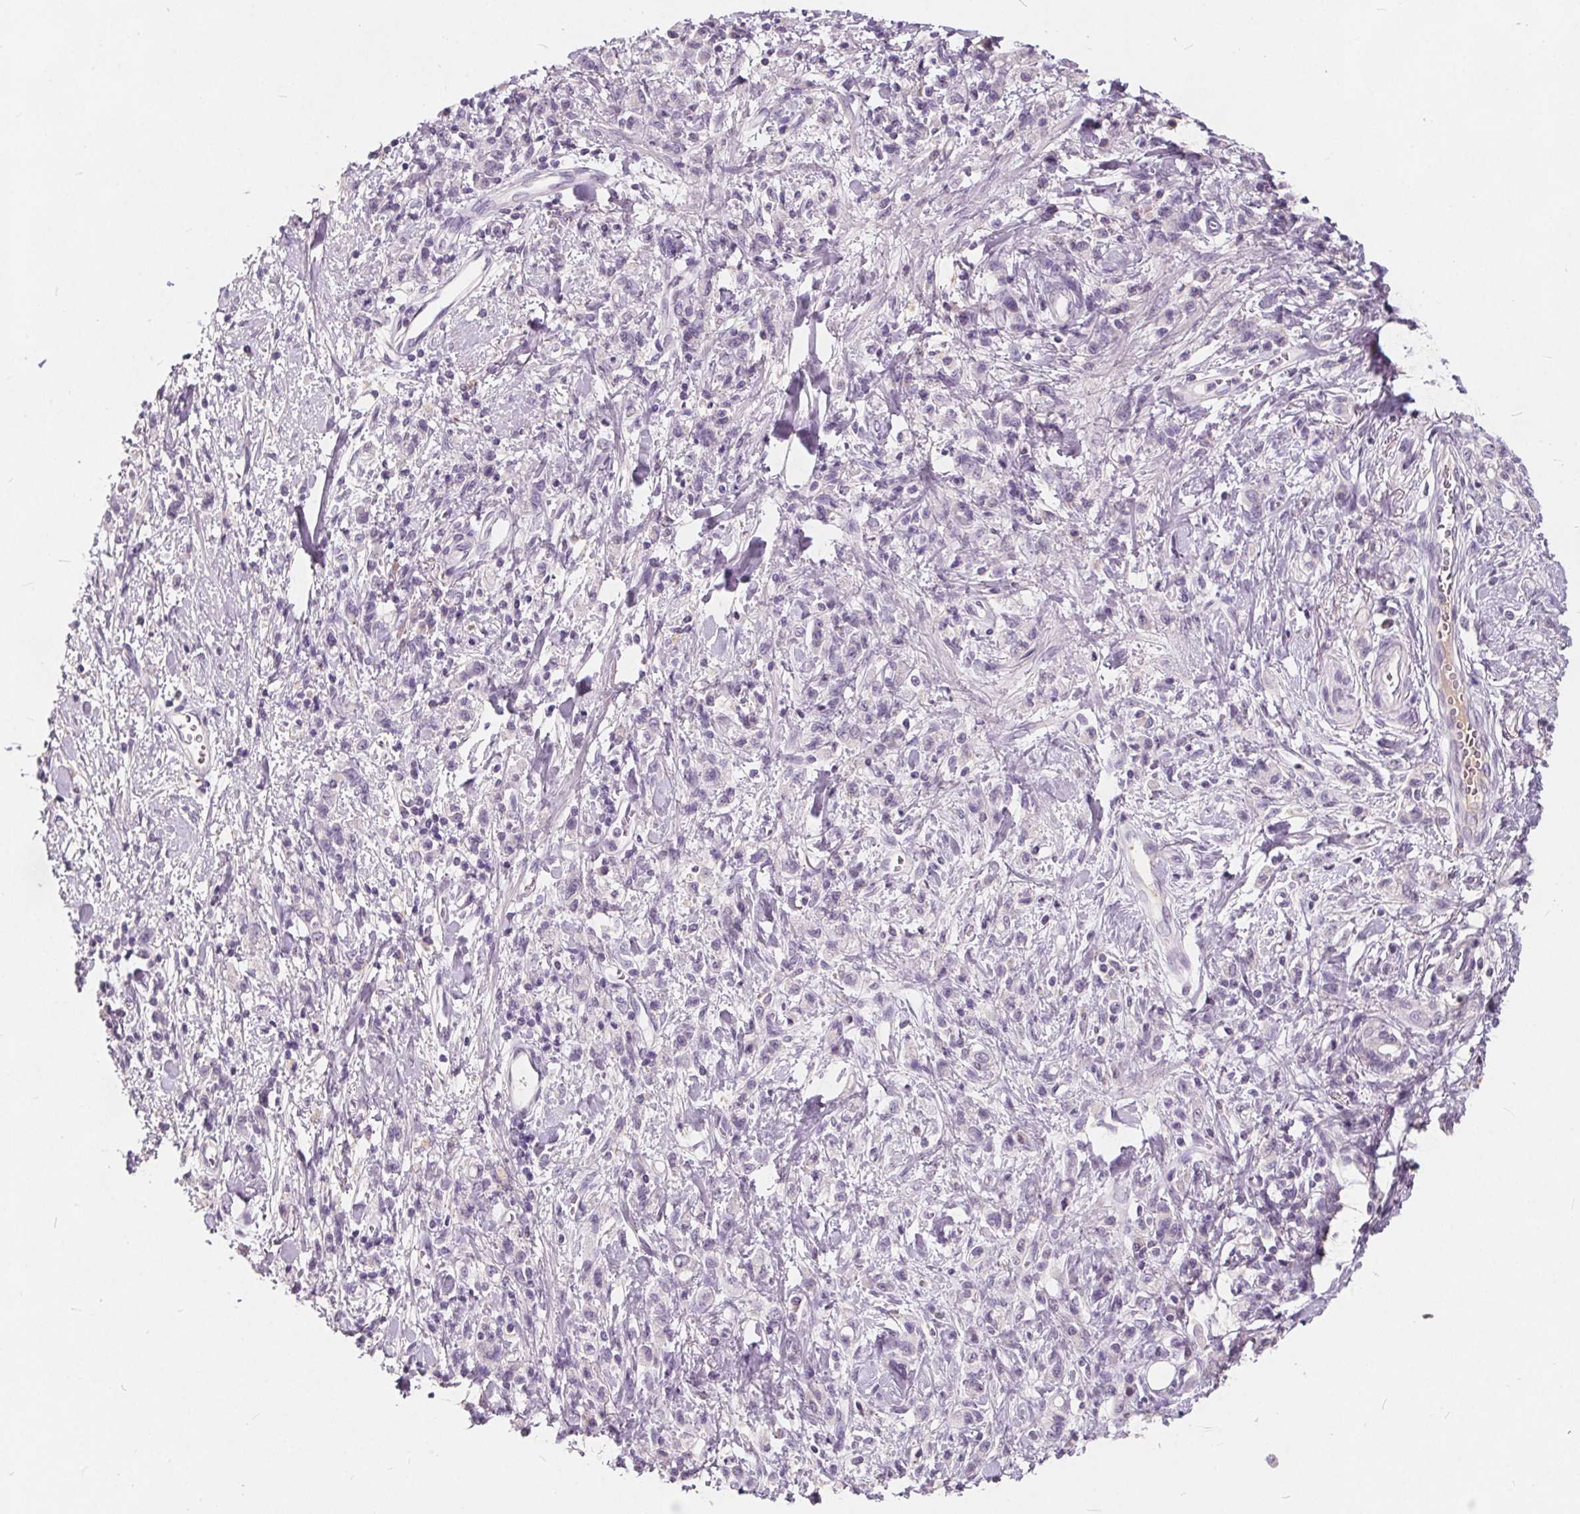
{"staining": {"intensity": "negative", "quantity": "none", "location": "none"}, "tissue": "stomach cancer", "cell_type": "Tumor cells", "image_type": "cancer", "snomed": [{"axis": "morphology", "description": "Adenocarcinoma, NOS"}, {"axis": "topography", "description": "Stomach"}], "caption": "Immunohistochemistry (IHC) photomicrograph of stomach adenocarcinoma stained for a protein (brown), which demonstrates no positivity in tumor cells.", "gene": "PLA2G2E", "patient": {"sex": "male", "age": 77}}